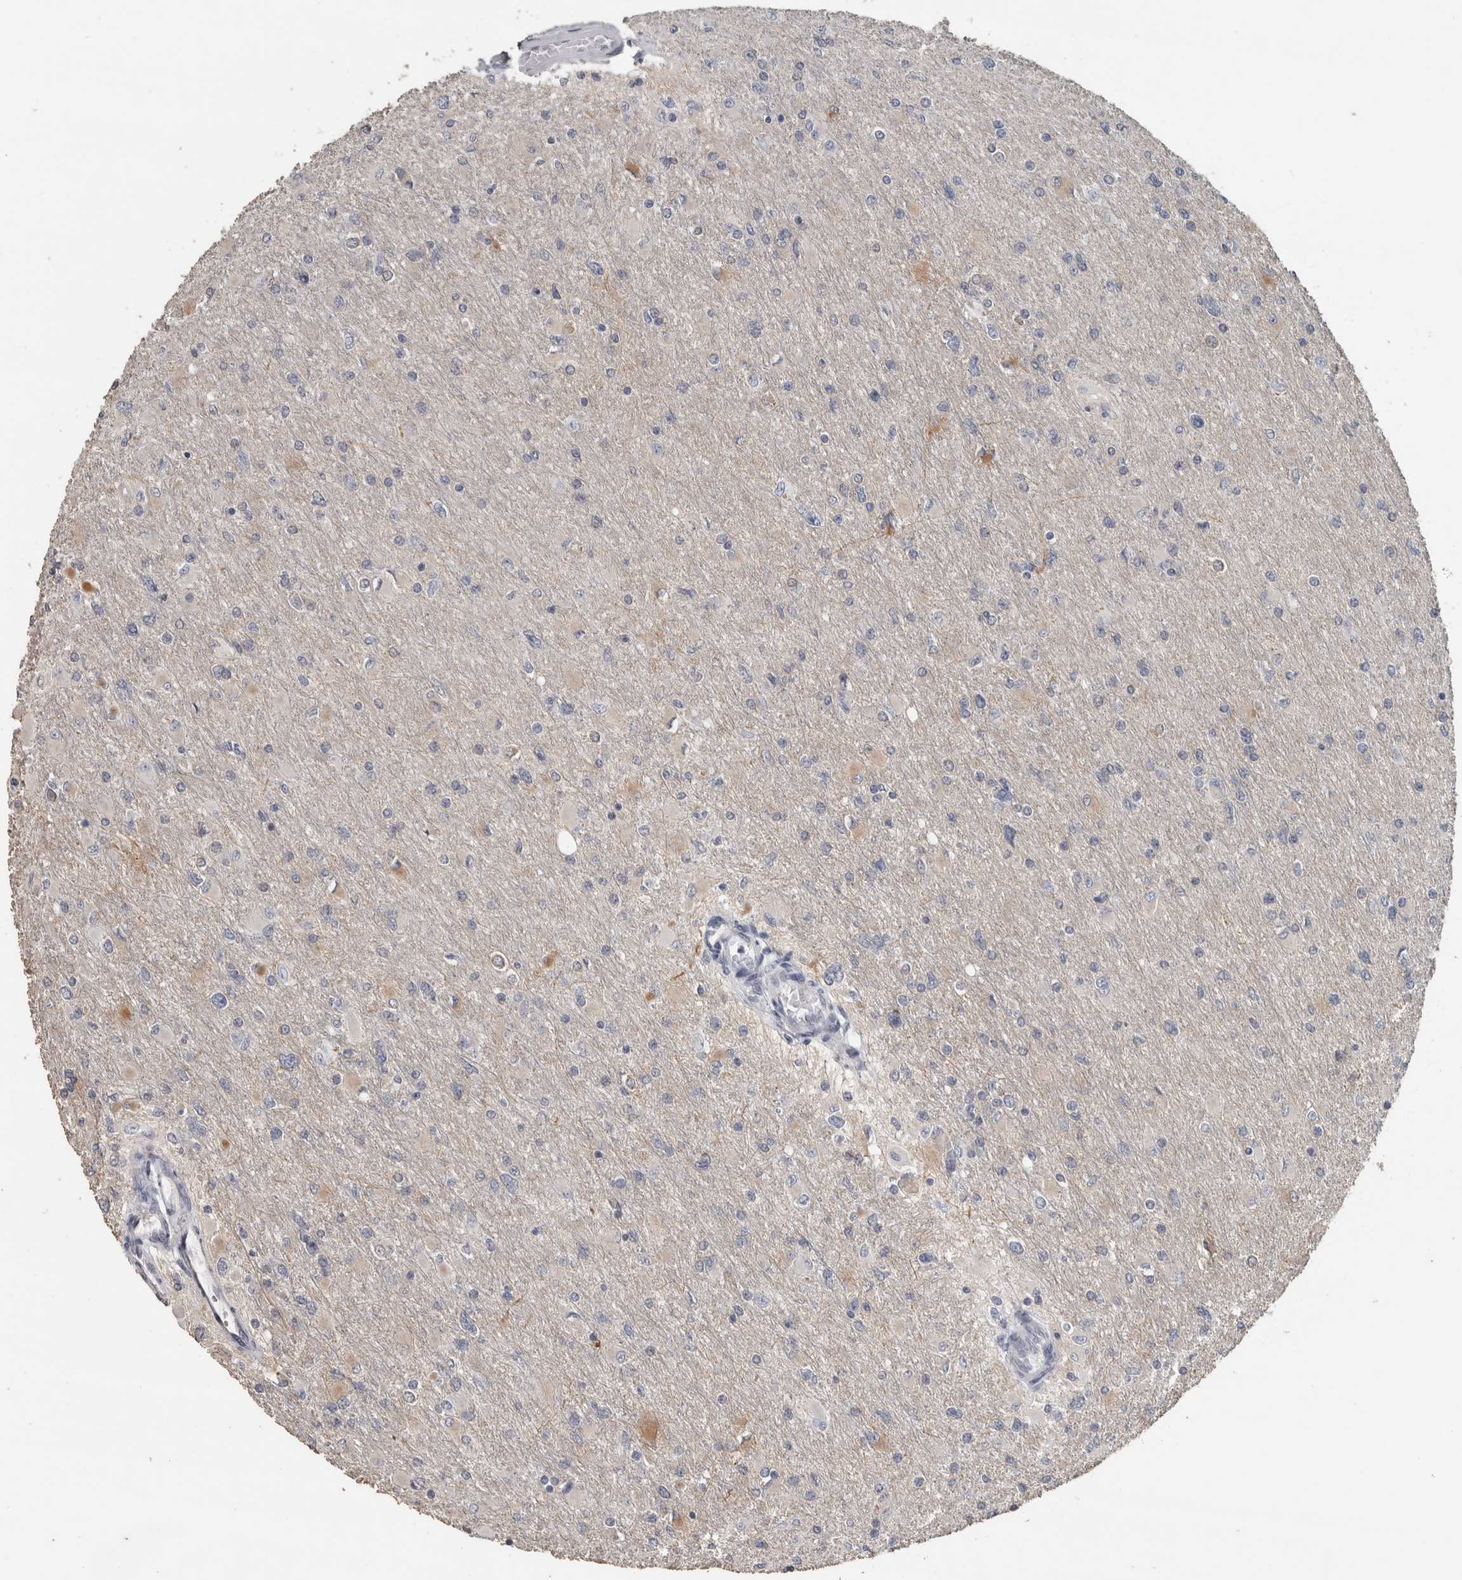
{"staining": {"intensity": "negative", "quantity": "none", "location": "none"}, "tissue": "glioma", "cell_type": "Tumor cells", "image_type": "cancer", "snomed": [{"axis": "morphology", "description": "Glioma, malignant, High grade"}, {"axis": "topography", "description": "Cerebral cortex"}], "caption": "This is a image of IHC staining of glioma, which shows no expression in tumor cells.", "gene": "NECAB1", "patient": {"sex": "female", "age": 36}}